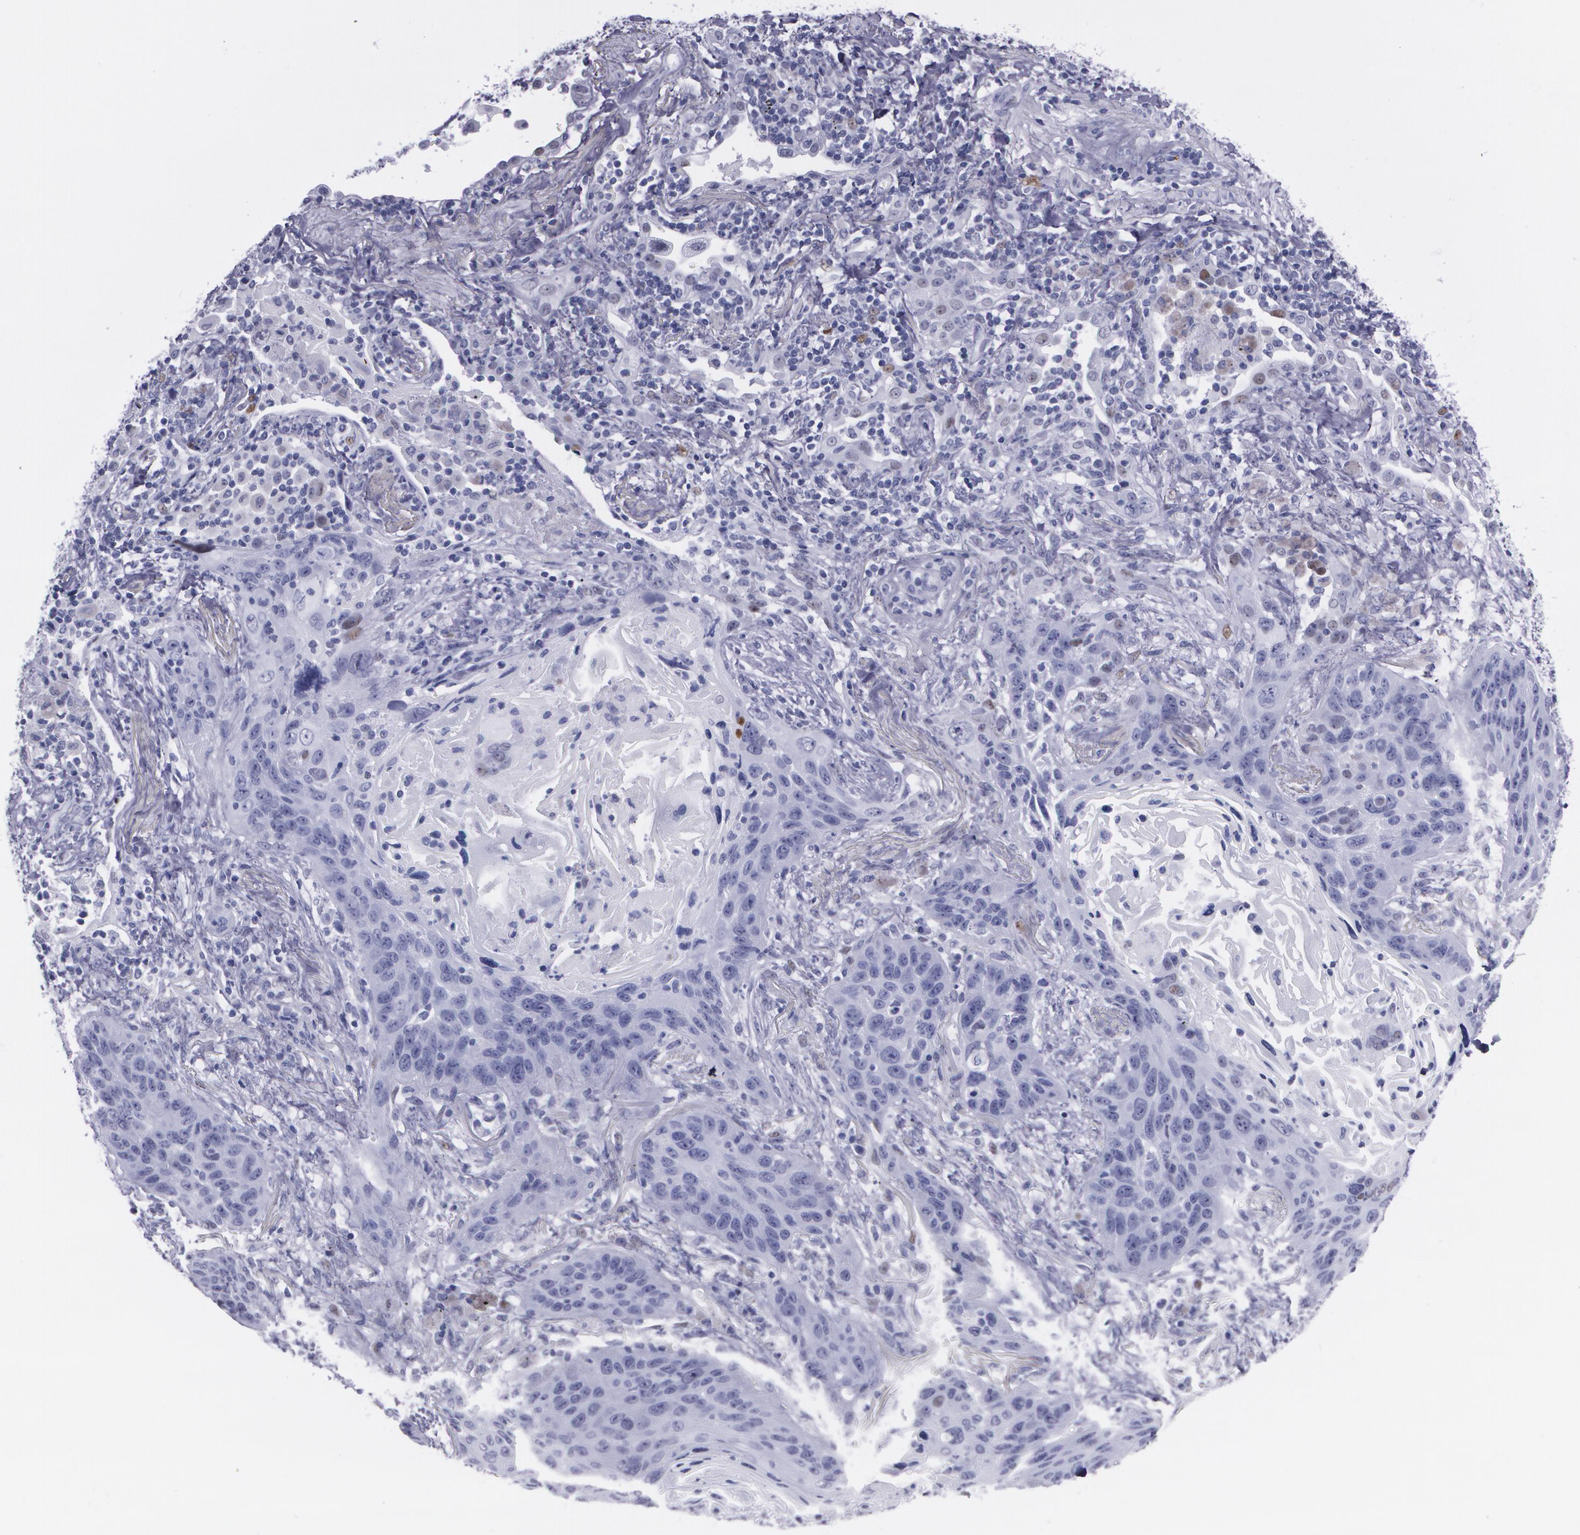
{"staining": {"intensity": "weak", "quantity": "<25%", "location": "nuclear"}, "tissue": "lung cancer", "cell_type": "Tumor cells", "image_type": "cancer", "snomed": [{"axis": "morphology", "description": "Squamous cell carcinoma, NOS"}, {"axis": "topography", "description": "Lung"}], "caption": "IHC micrograph of neoplastic tissue: lung cancer (squamous cell carcinoma) stained with DAB shows no significant protein expression in tumor cells.", "gene": "TP53", "patient": {"sex": "female", "age": 67}}